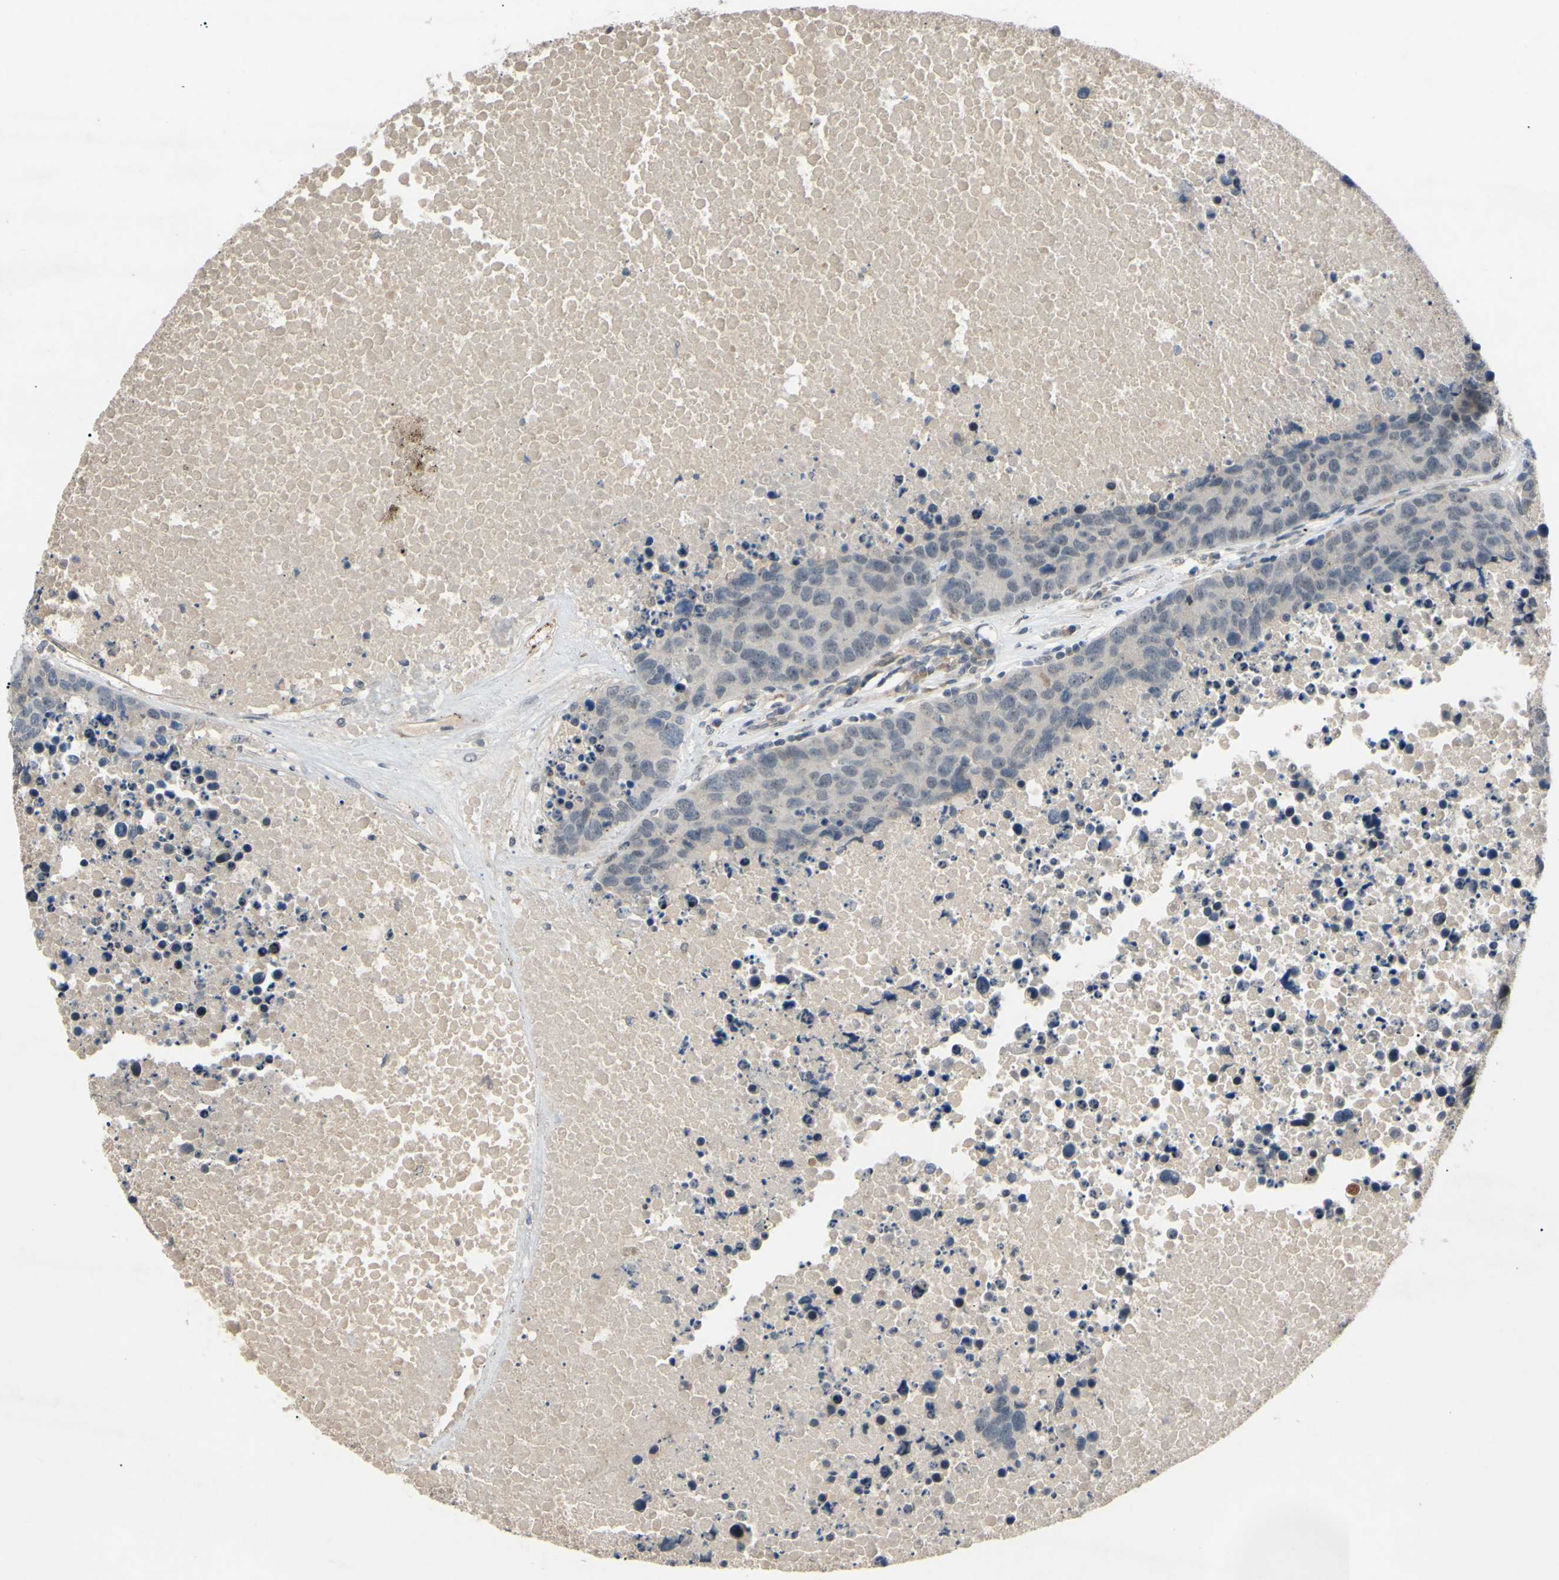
{"staining": {"intensity": "negative", "quantity": "none", "location": "none"}, "tissue": "carcinoid", "cell_type": "Tumor cells", "image_type": "cancer", "snomed": [{"axis": "morphology", "description": "Carcinoid, malignant, NOS"}, {"axis": "topography", "description": "Lung"}], "caption": "Immunohistochemistry (IHC) histopathology image of carcinoid stained for a protein (brown), which exhibits no expression in tumor cells.", "gene": "ALK", "patient": {"sex": "male", "age": 60}}